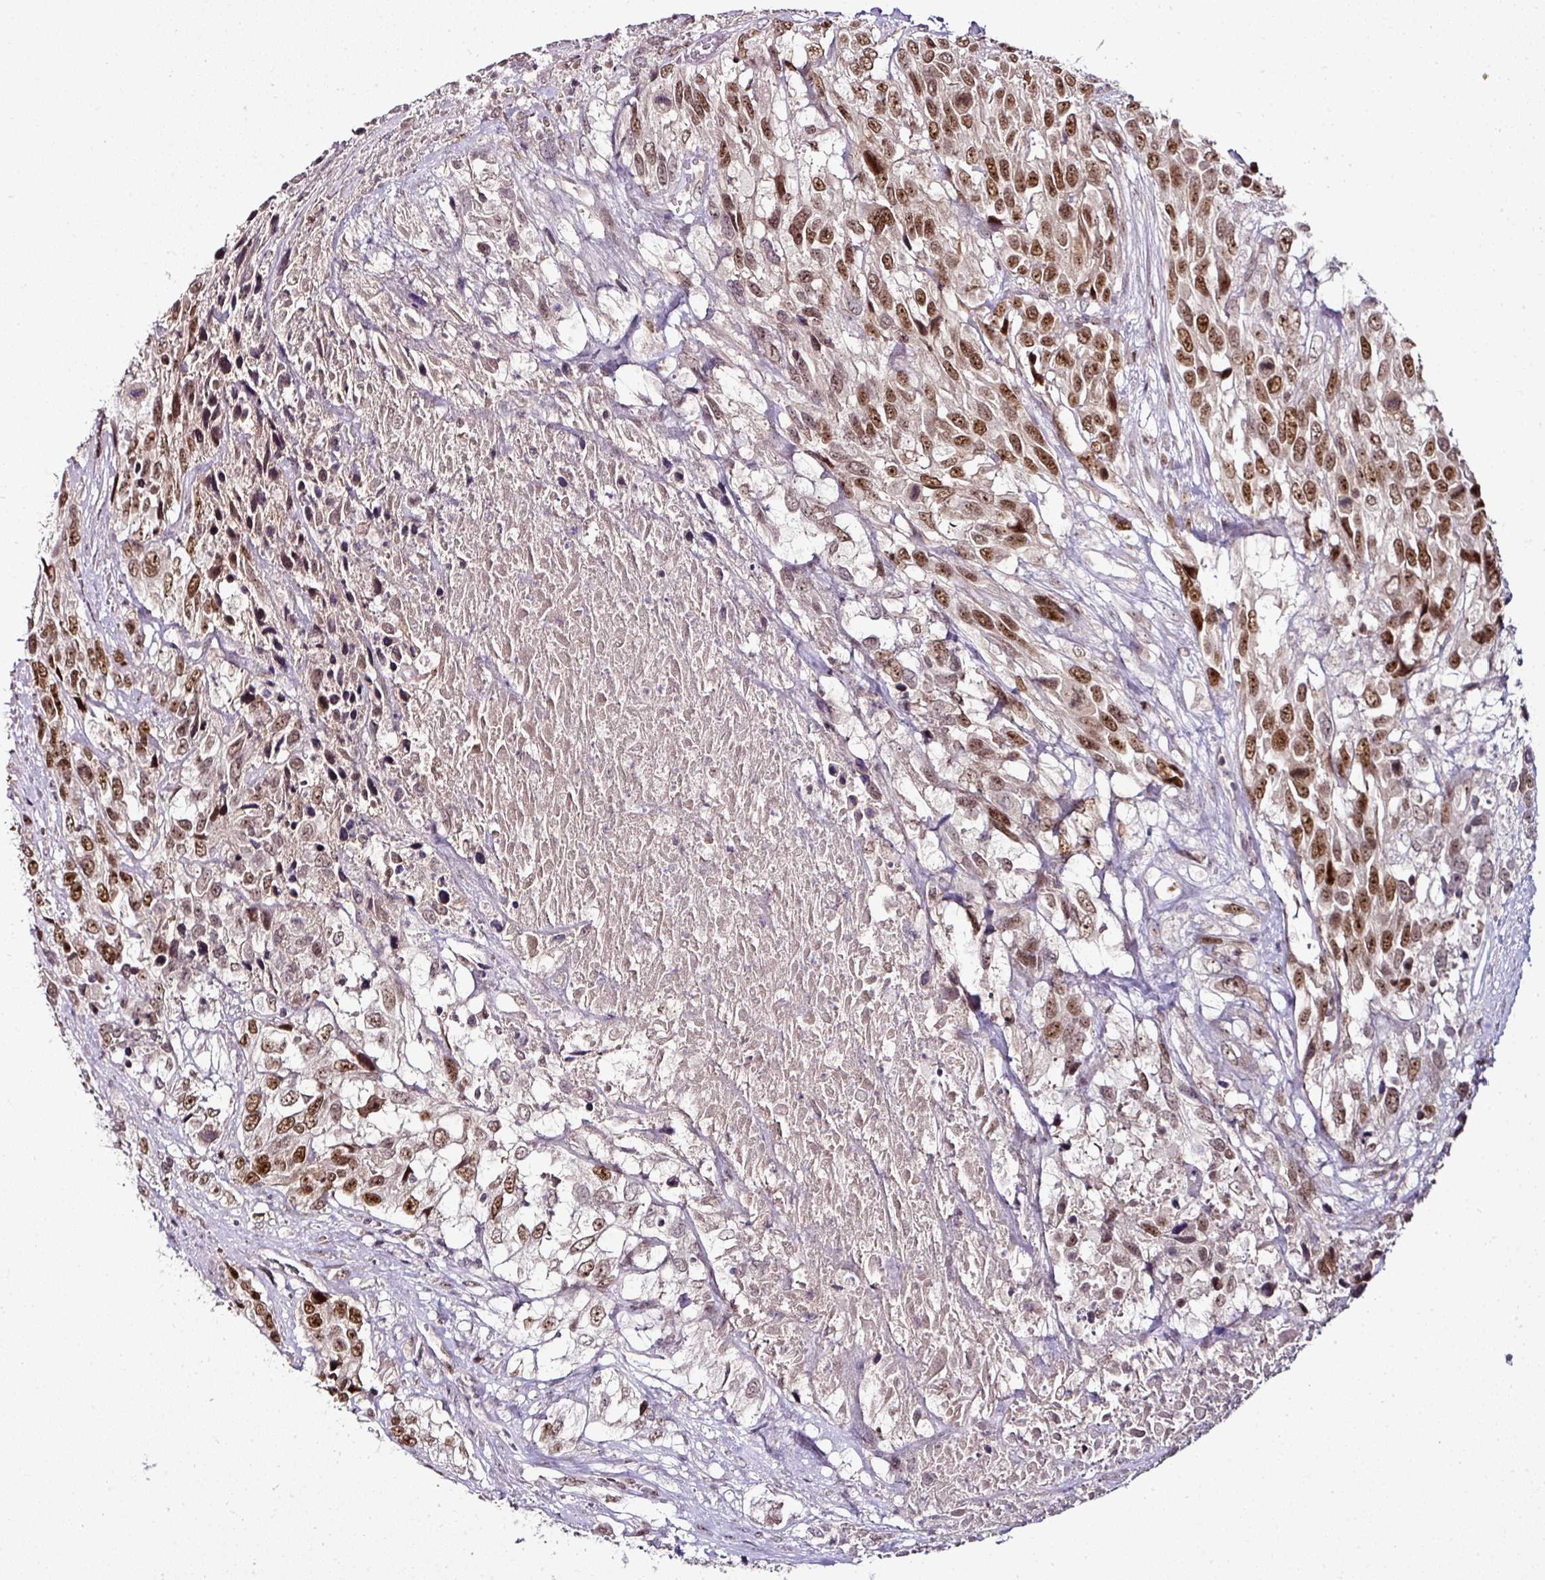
{"staining": {"intensity": "moderate", "quantity": ">75%", "location": "nuclear"}, "tissue": "urothelial cancer", "cell_type": "Tumor cells", "image_type": "cancer", "snomed": [{"axis": "morphology", "description": "Urothelial carcinoma, High grade"}, {"axis": "topography", "description": "Urinary bladder"}], "caption": "An immunohistochemistry histopathology image of tumor tissue is shown. Protein staining in brown shows moderate nuclear positivity in high-grade urothelial carcinoma within tumor cells.", "gene": "KLF16", "patient": {"sex": "female", "age": 70}}